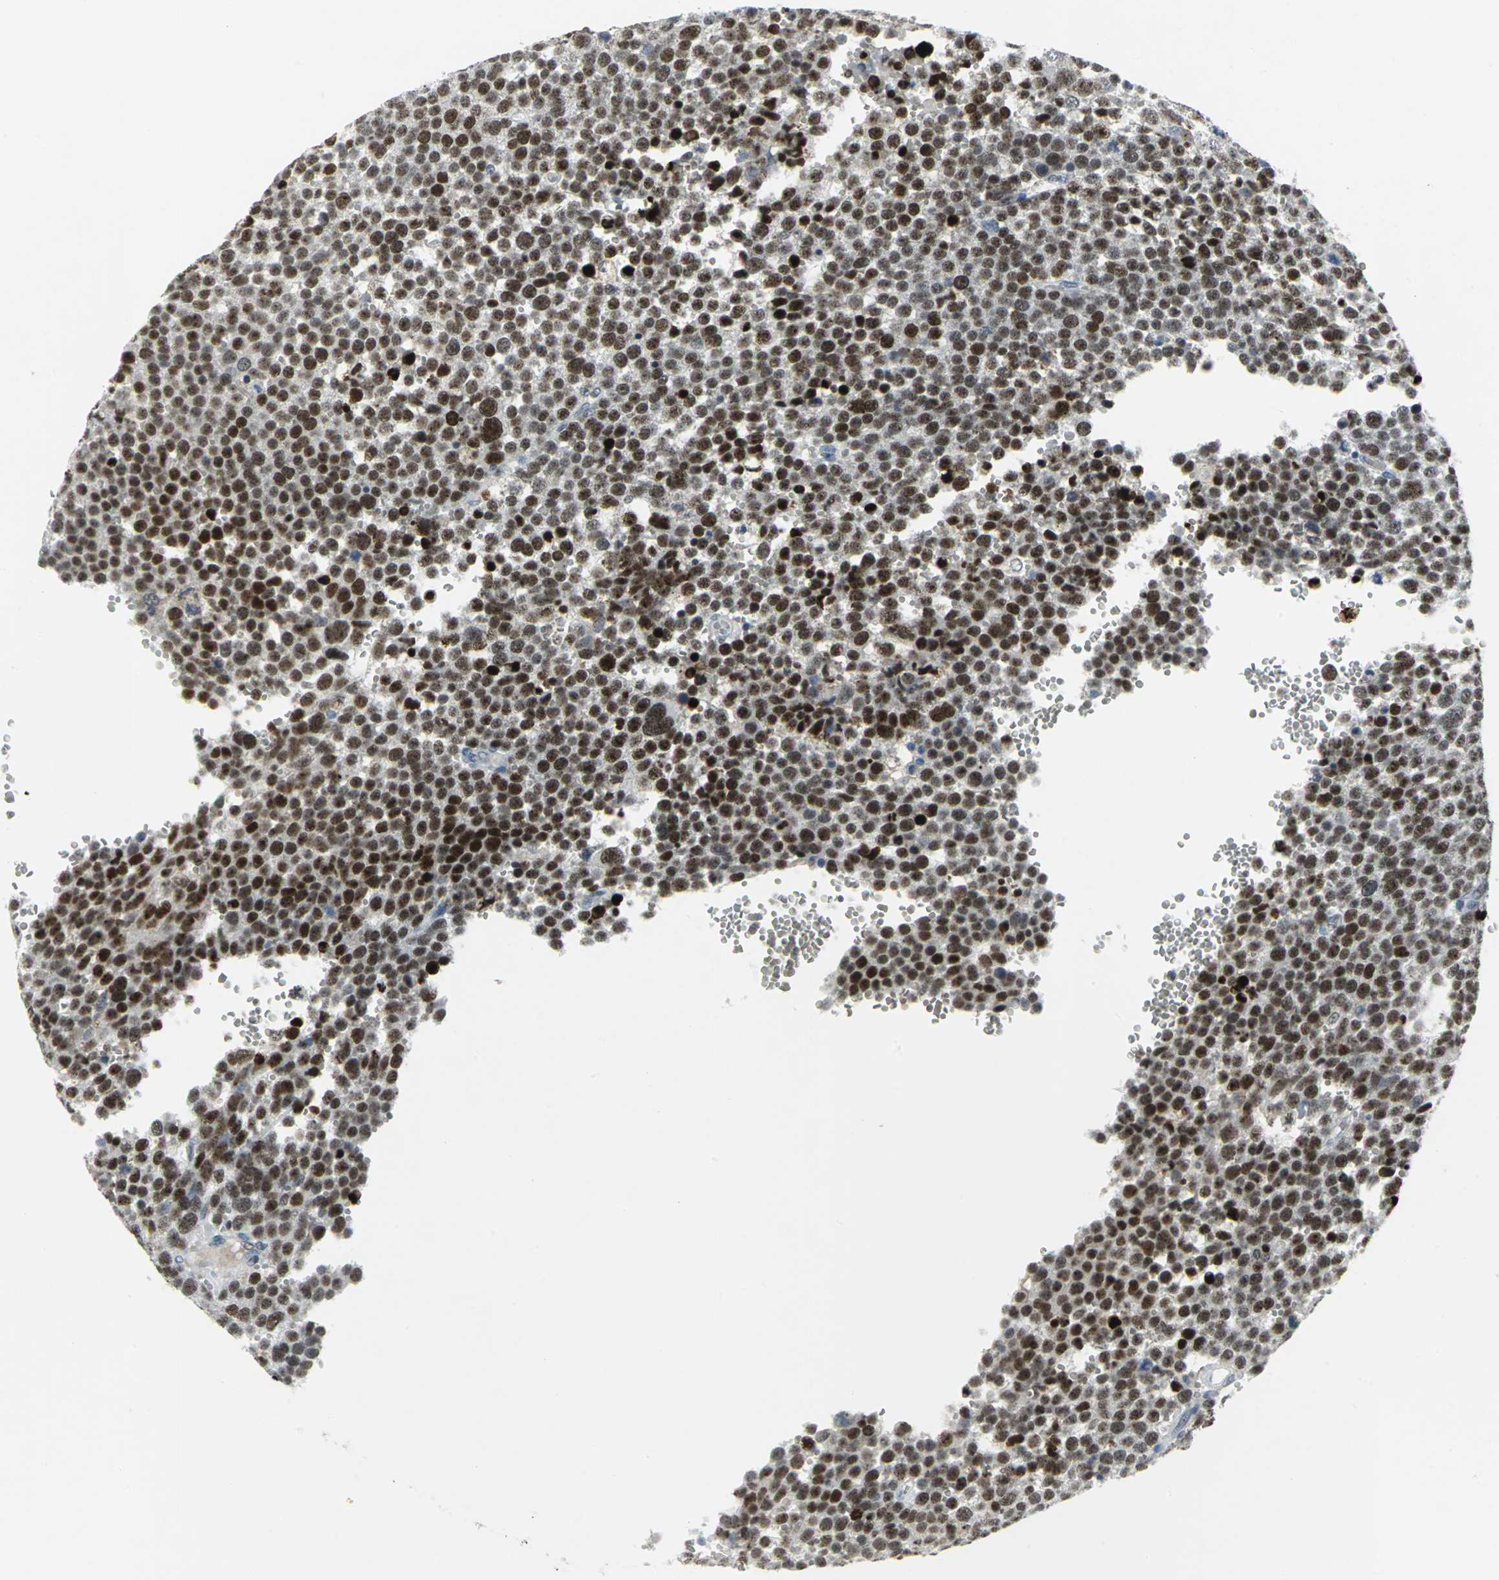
{"staining": {"intensity": "strong", "quantity": ">75%", "location": "nuclear"}, "tissue": "testis cancer", "cell_type": "Tumor cells", "image_type": "cancer", "snomed": [{"axis": "morphology", "description": "Seminoma, NOS"}, {"axis": "topography", "description": "Testis"}], "caption": "A brown stain labels strong nuclear expression of a protein in testis seminoma tumor cells.", "gene": "RPA1", "patient": {"sex": "male", "age": 71}}